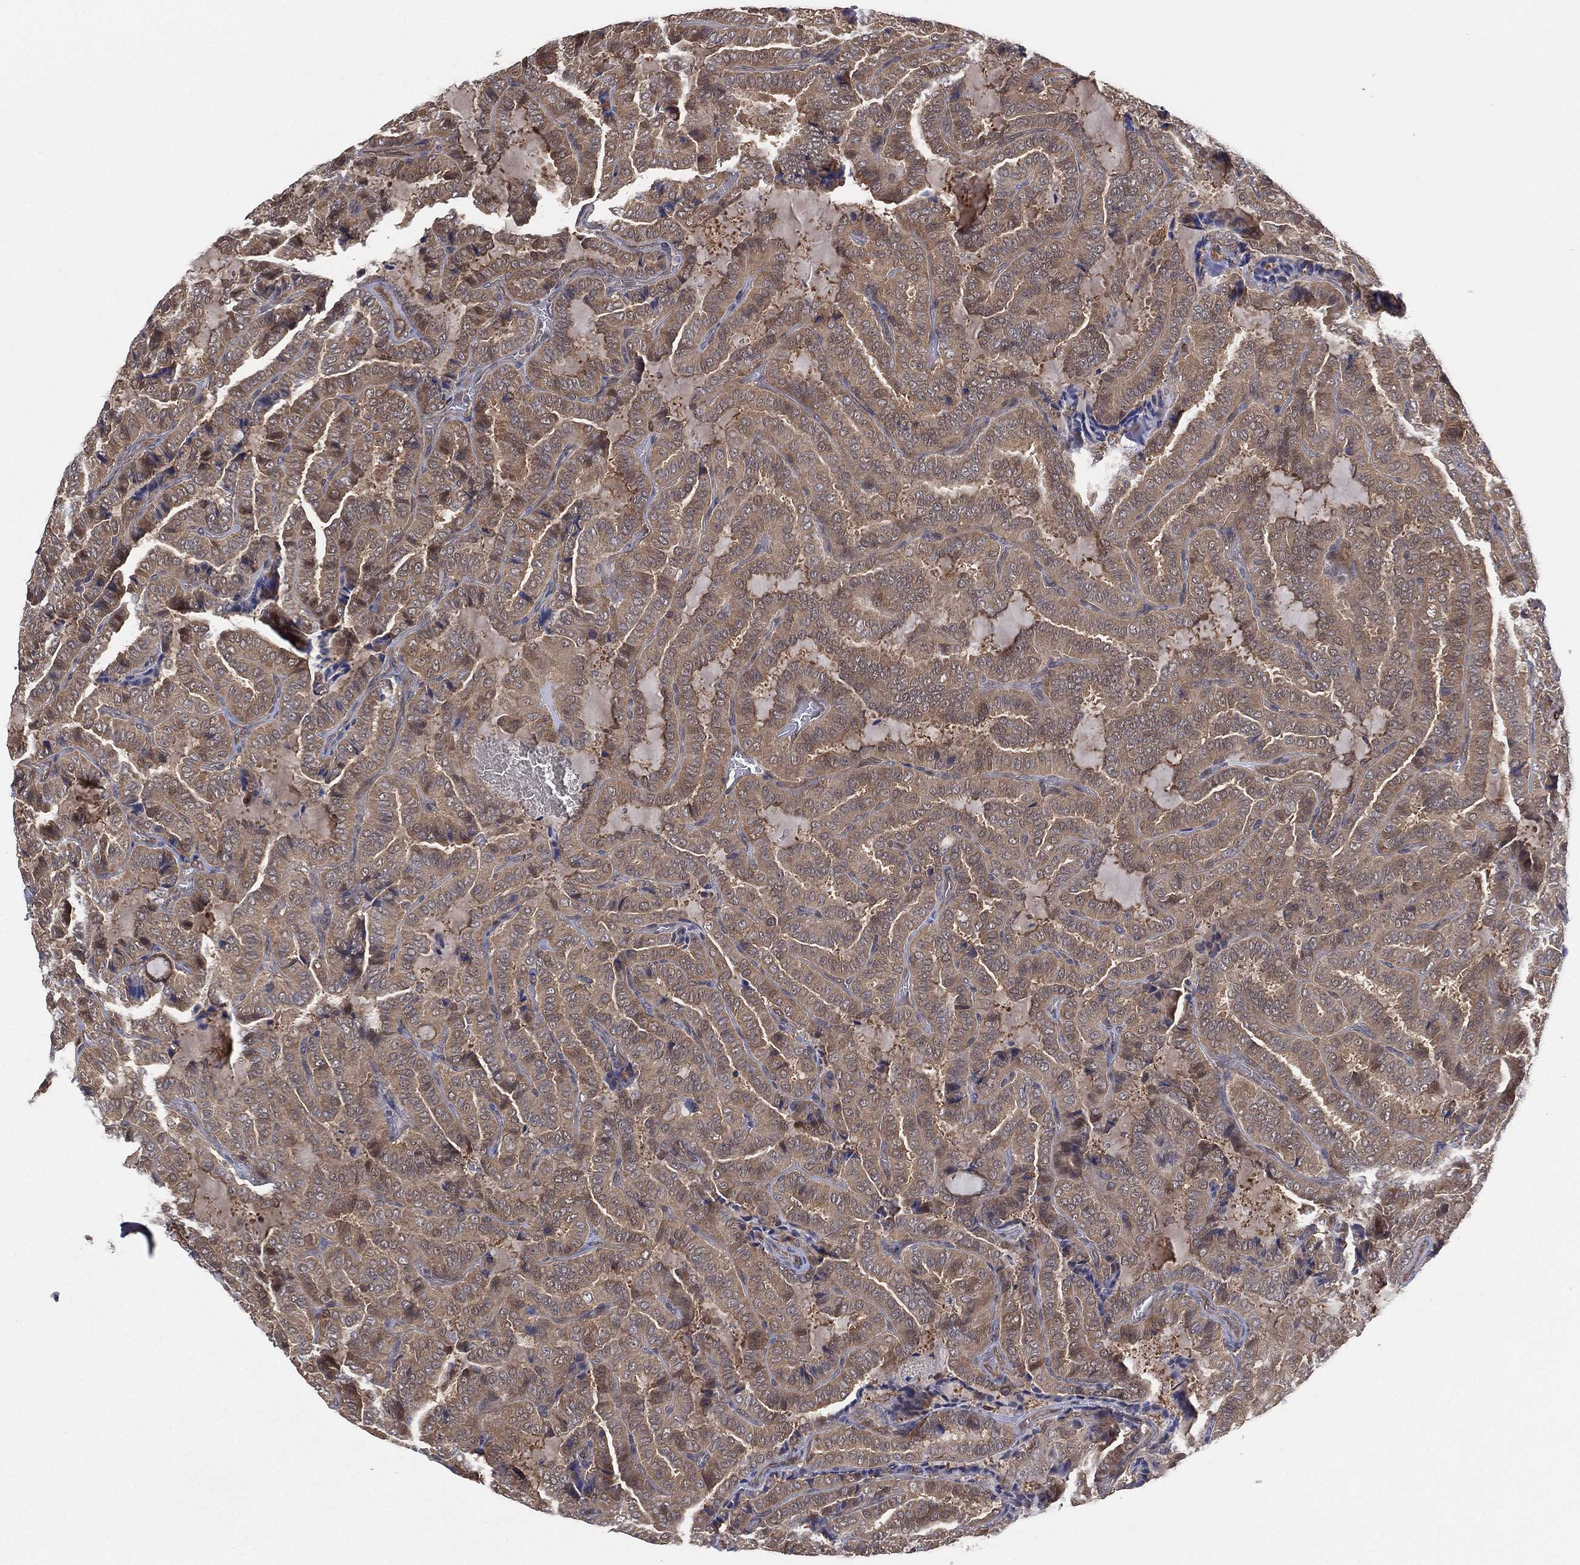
{"staining": {"intensity": "moderate", "quantity": "25%-75%", "location": "cytoplasmic/membranous"}, "tissue": "thyroid cancer", "cell_type": "Tumor cells", "image_type": "cancer", "snomed": [{"axis": "morphology", "description": "Papillary adenocarcinoma, NOS"}, {"axis": "topography", "description": "Thyroid gland"}], "caption": "Brown immunohistochemical staining in human thyroid cancer (papillary adenocarcinoma) shows moderate cytoplasmic/membranous positivity in approximately 25%-75% of tumor cells. (DAB (3,3'-diaminobenzidine) IHC, brown staining for protein, blue staining for nuclei).", "gene": "PSMG4", "patient": {"sex": "female", "age": 39}}